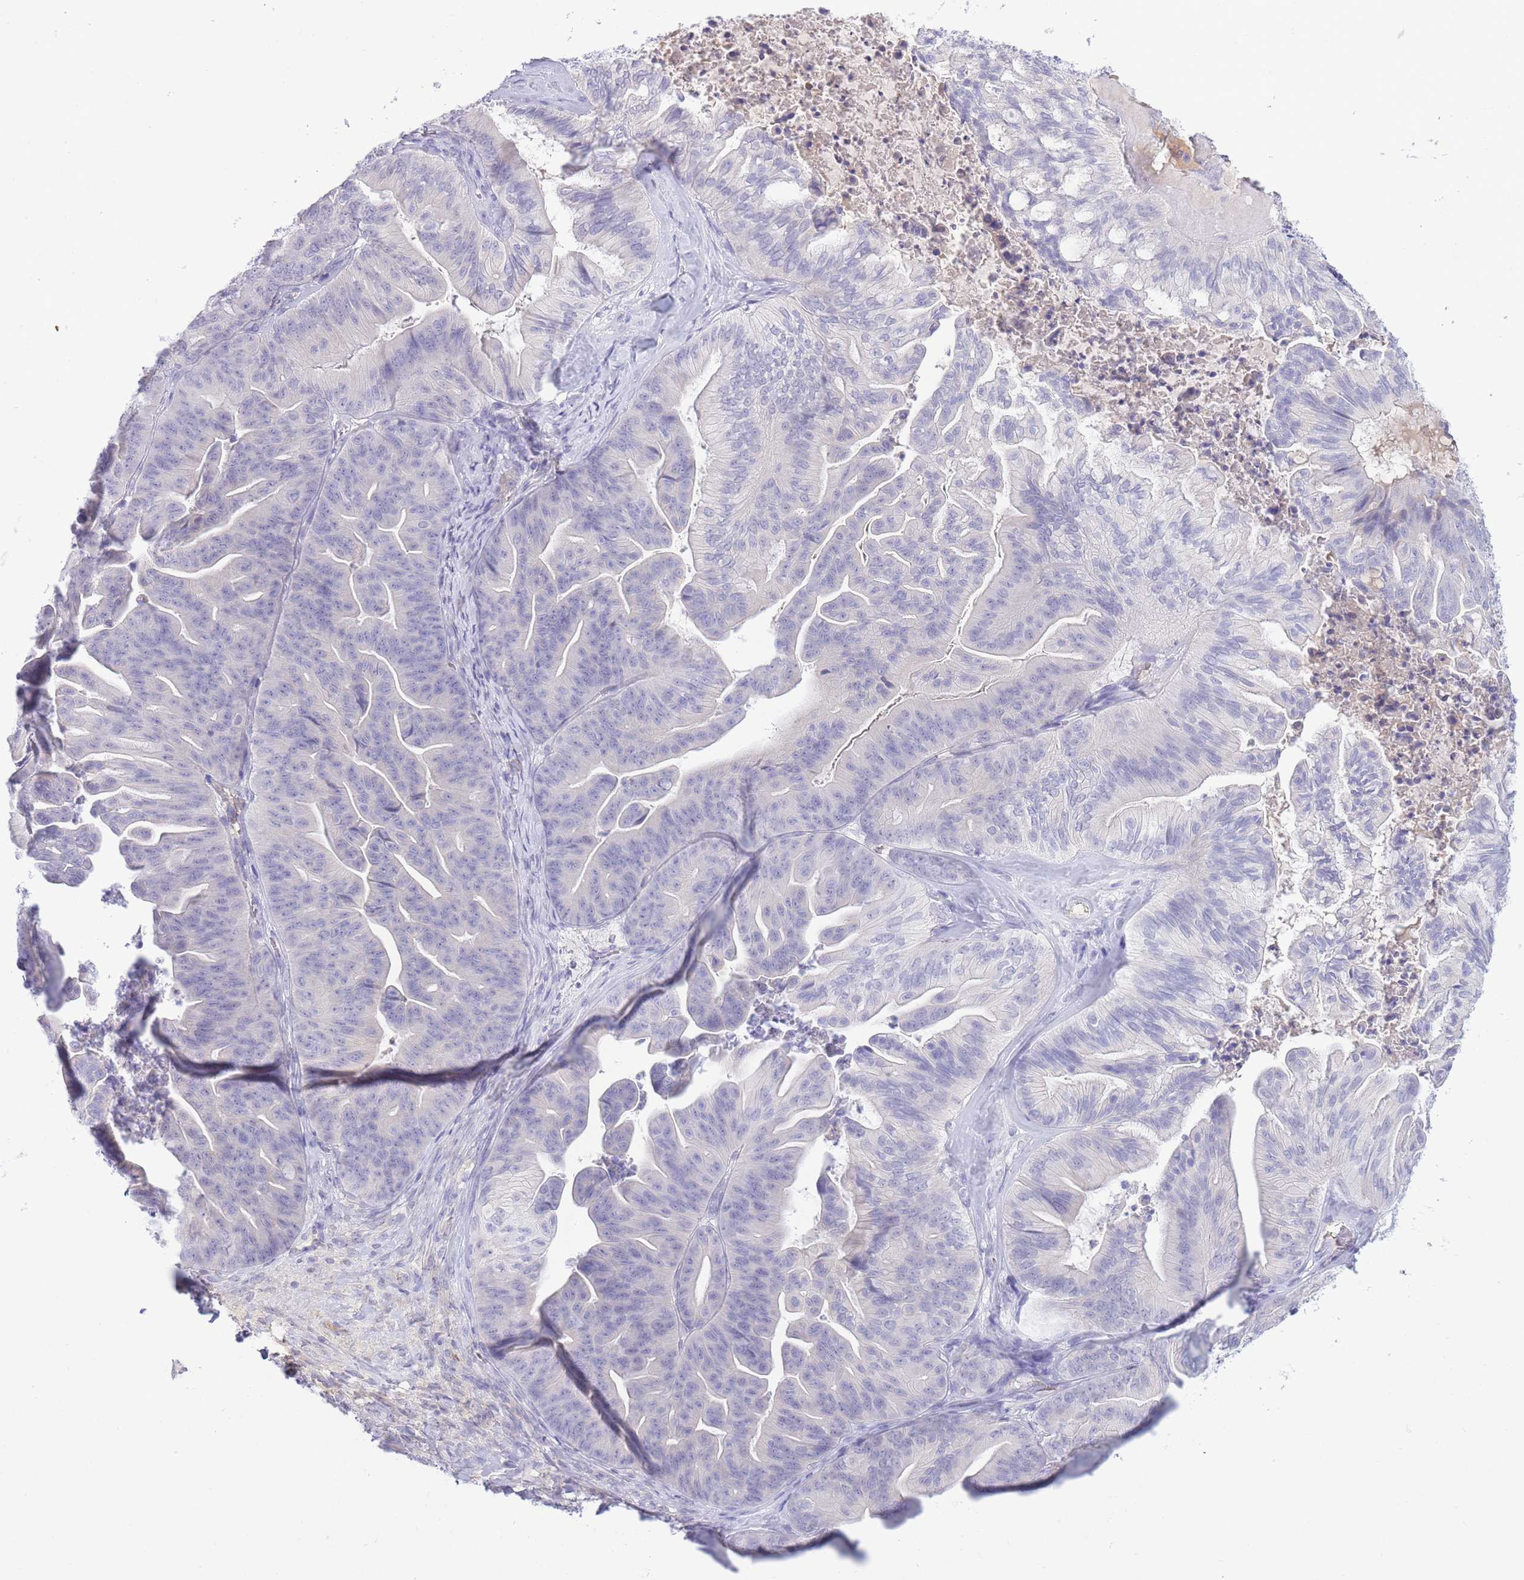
{"staining": {"intensity": "negative", "quantity": "none", "location": "none"}, "tissue": "ovarian cancer", "cell_type": "Tumor cells", "image_type": "cancer", "snomed": [{"axis": "morphology", "description": "Cystadenocarcinoma, mucinous, NOS"}, {"axis": "topography", "description": "Ovary"}], "caption": "This is a micrograph of IHC staining of ovarian mucinous cystadenocarcinoma, which shows no expression in tumor cells.", "gene": "ASAP3", "patient": {"sex": "female", "age": 67}}